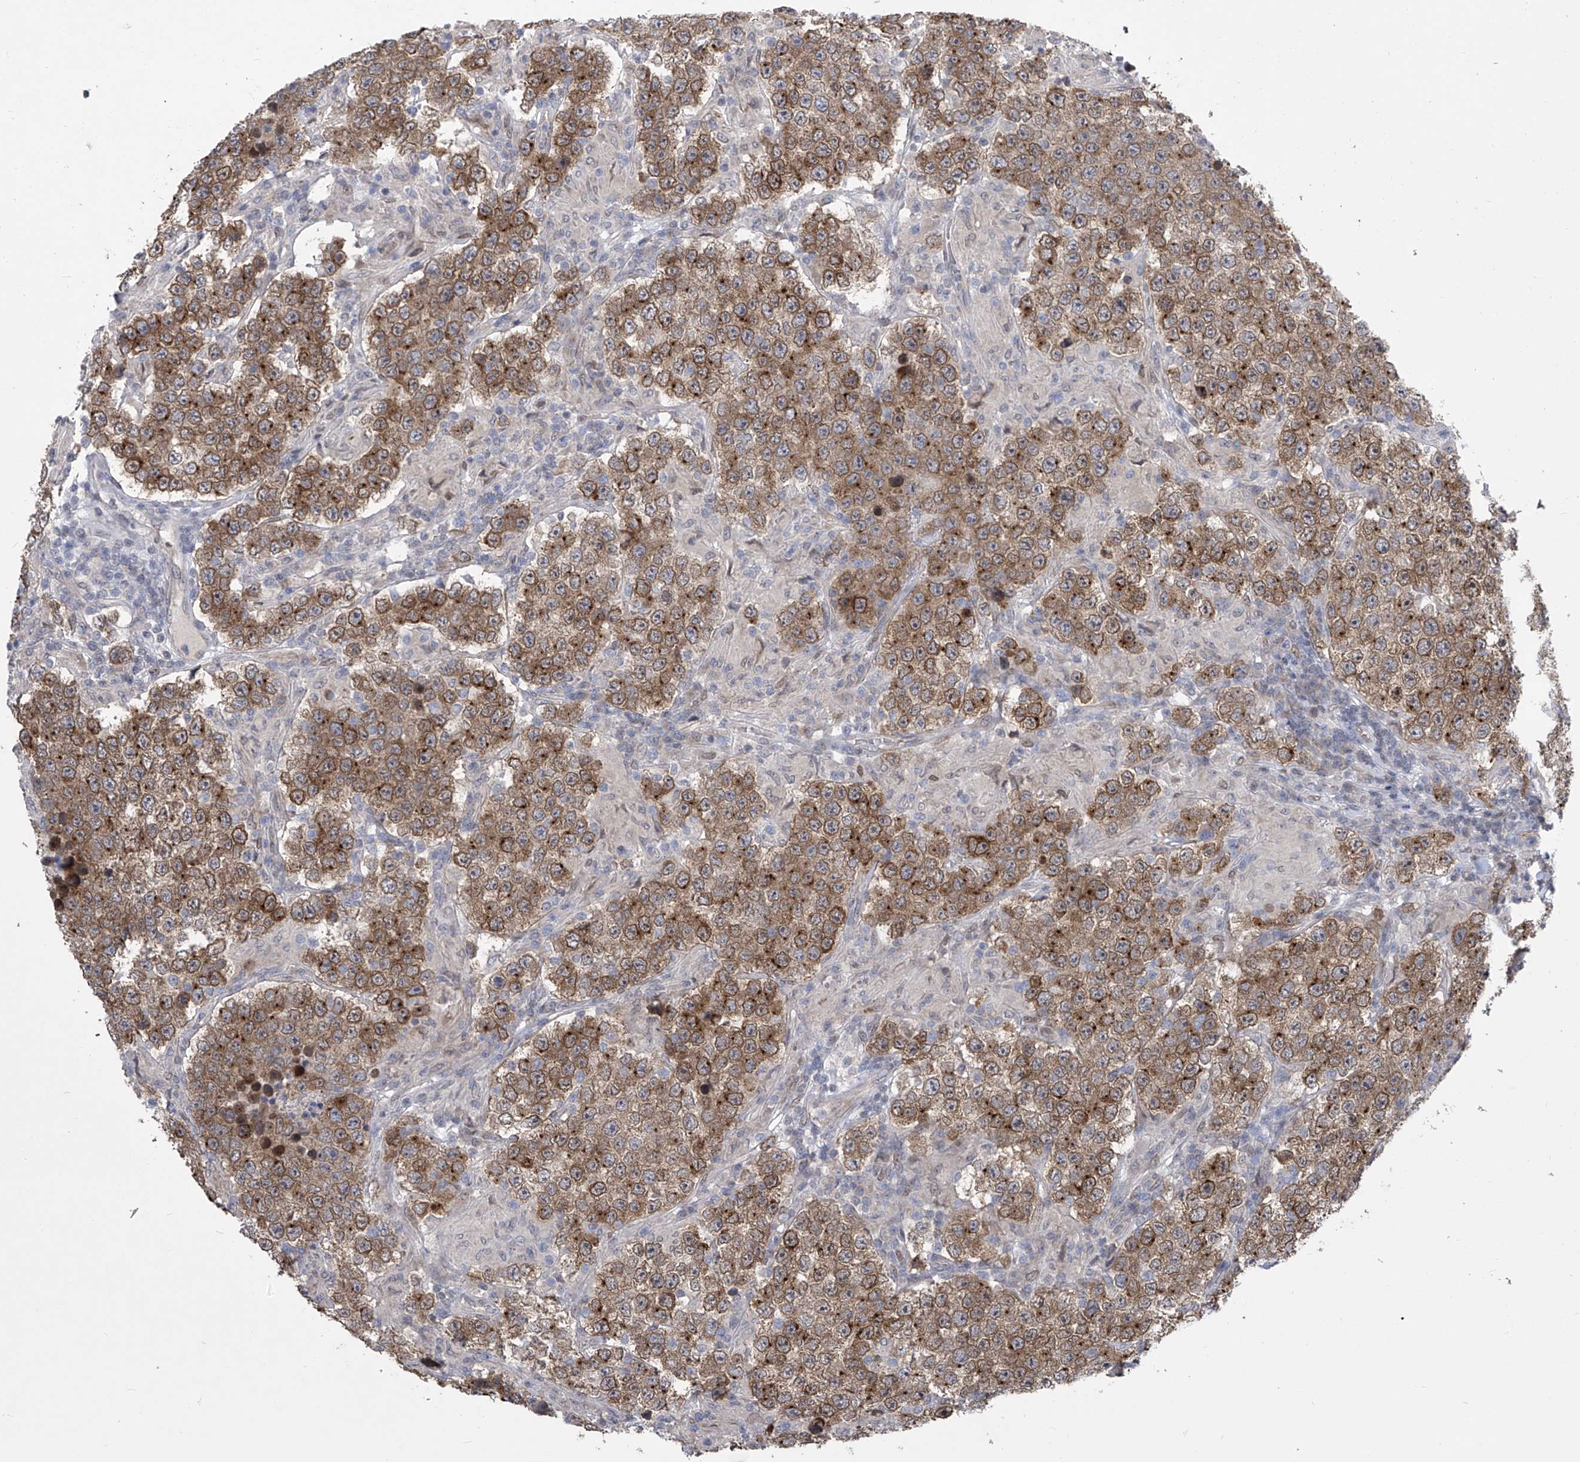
{"staining": {"intensity": "moderate", "quantity": ">75%", "location": "cytoplasmic/membranous"}, "tissue": "testis cancer", "cell_type": "Tumor cells", "image_type": "cancer", "snomed": [{"axis": "morphology", "description": "Normal tissue, NOS"}, {"axis": "morphology", "description": "Urothelial carcinoma, High grade"}, {"axis": "morphology", "description": "Seminoma, NOS"}, {"axis": "morphology", "description": "Carcinoma, Embryonal, NOS"}, {"axis": "topography", "description": "Urinary bladder"}, {"axis": "topography", "description": "Testis"}], "caption": "Immunohistochemical staining of human testis cancer exhibits medium levels of moderate cytoplasmic/membranous protein expression in about >75% of tumor cells.", "gene": "CETN2", "patient": {"sex": "male", "age": 41}}